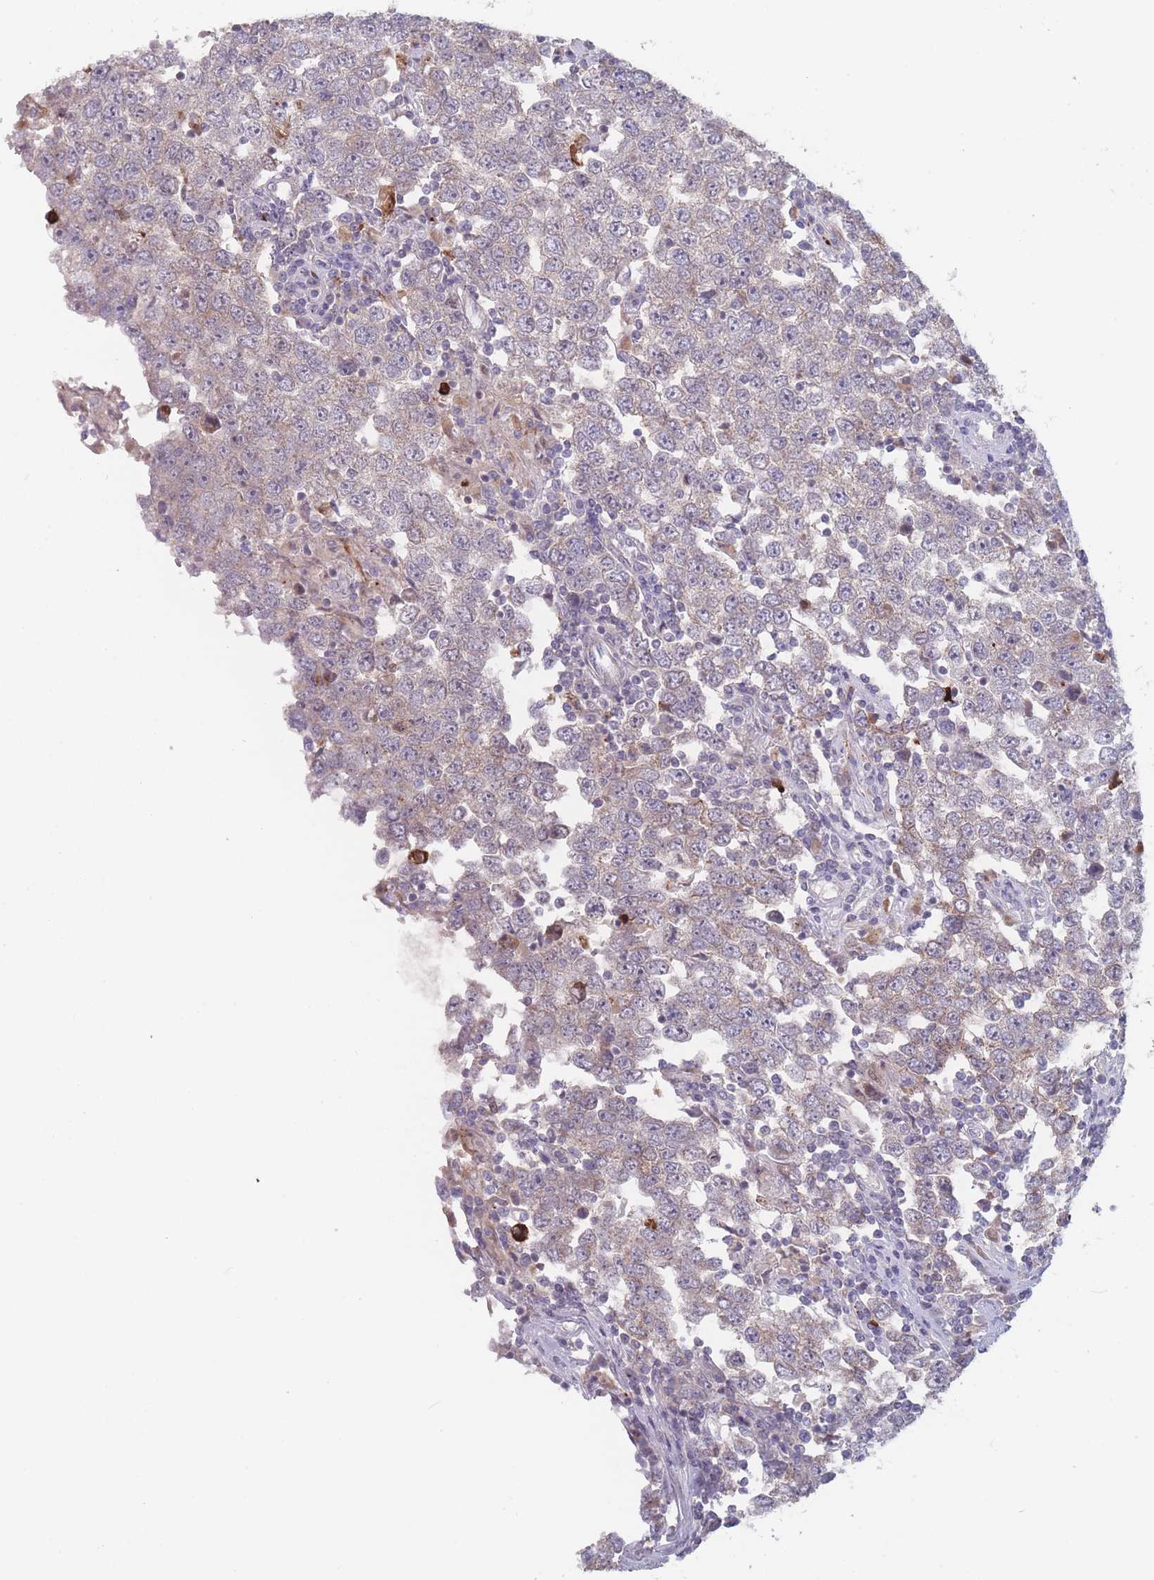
{"staining": {"intensity": "weak", "quantity": "<25%", "location": "cytoplasmic/membranous"}, "tissue": "testis cancer", "cell_type": "Tumor cells", "image_type": "cancer", "snomed": [{"axis": "morphology", "description": "Seminoma, NOS"}, {"axis": "morphology", "description": "Carcinoma, Embryonal, NOS"}, {"axis": "topography", "description": "Testis"}], "caption": "Histopathology image shows no protein staining in tumor cells of testis cancer tissue.", "gene": "TMEM232", "patient": {"sex": "male", "age": 28}}